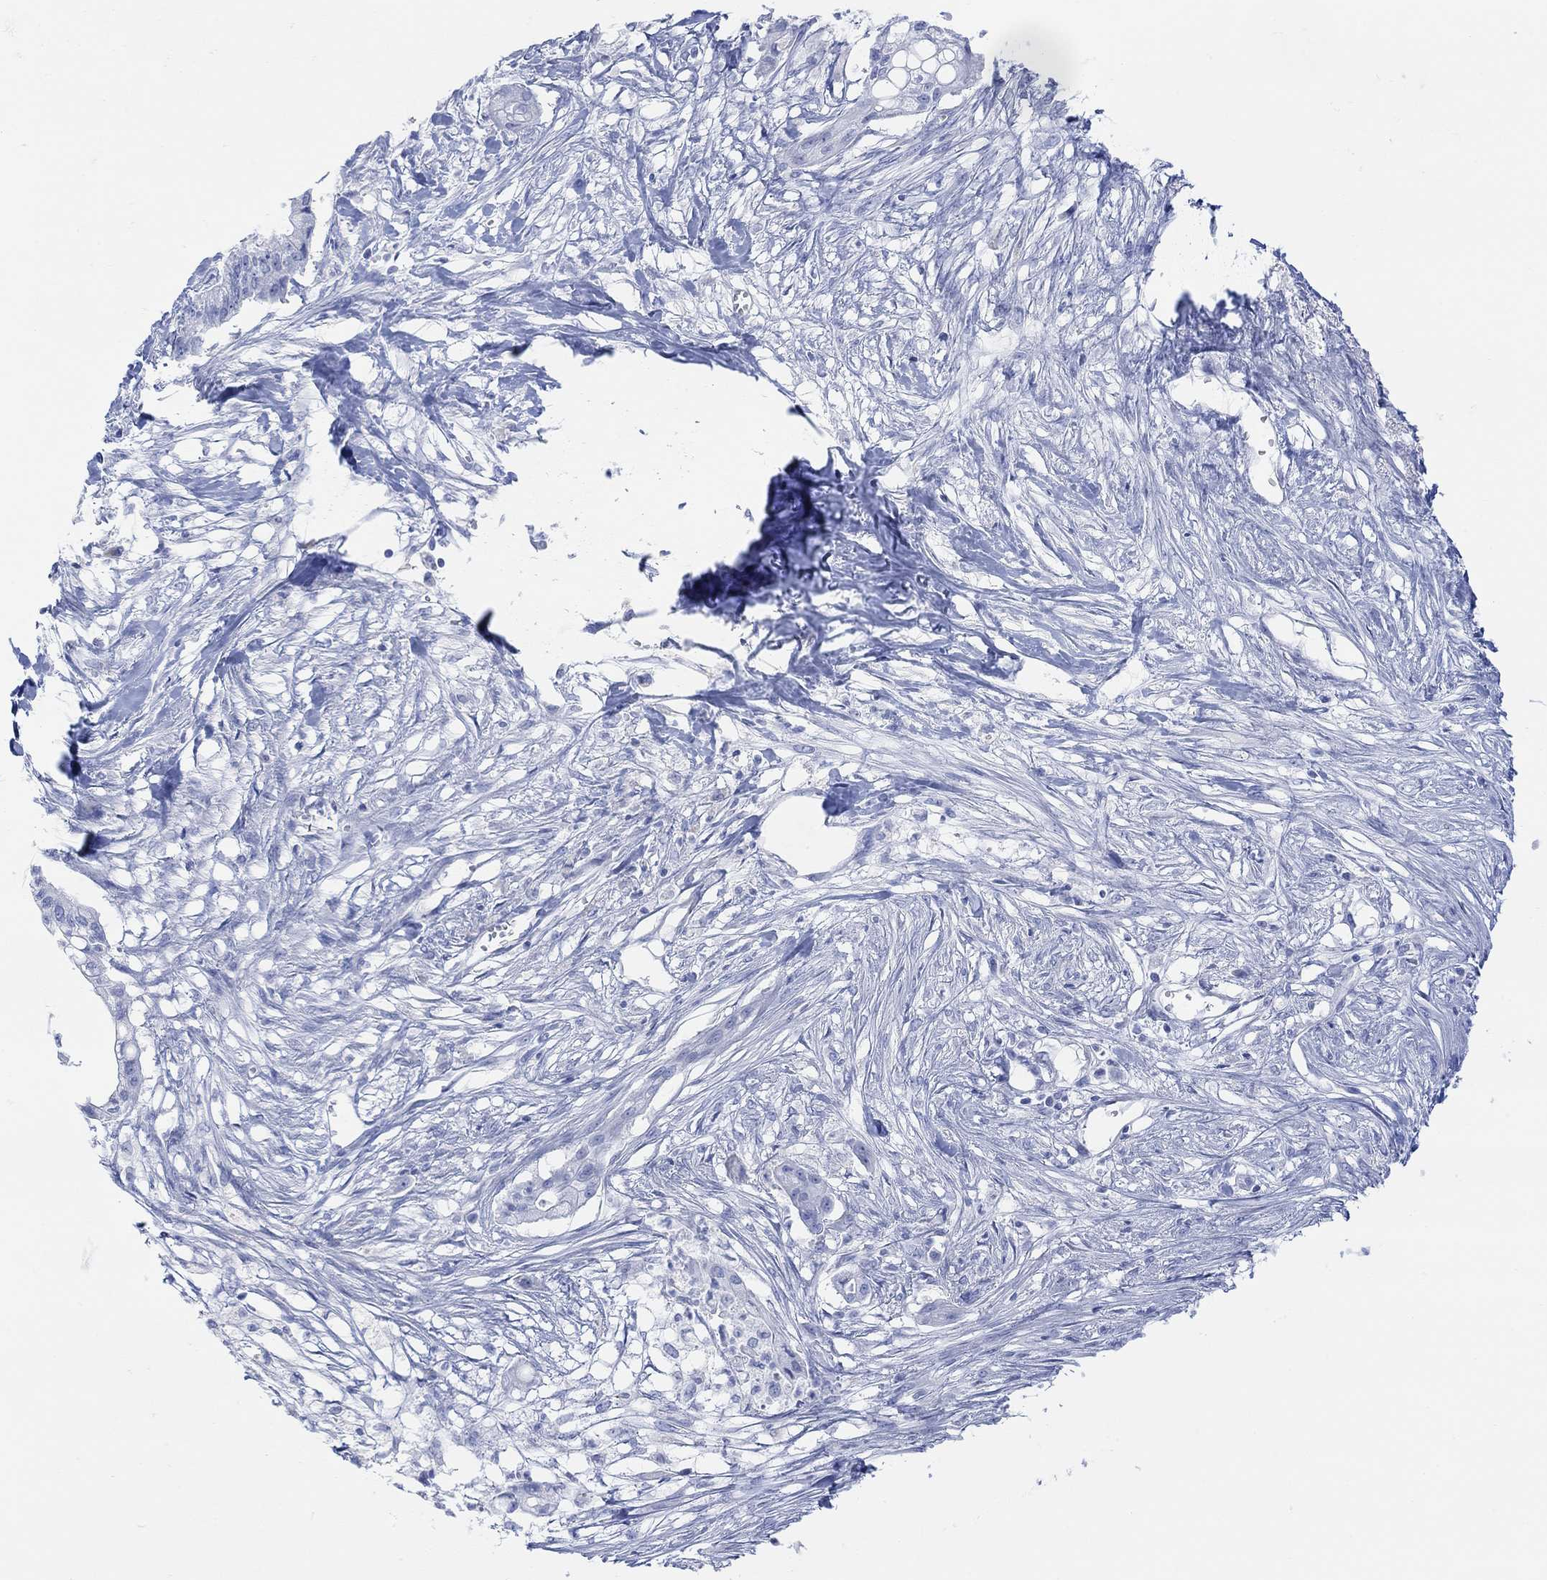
{"staining": {"intensity": "negative", "quantity": "none", "location": "none"}, "tissue": "pancreatic cancer", "cell_type": "Tumor cells", "image_type": "cancer", "snomed": [{"axis": "morphology", "description": "Normal tissue, NOS"}, {"axis": "morphology", "description": "Adenocarcinoma, NOS"}, {"axis": "topography", "description": "Pancreas"}], "caption": "Pancreatic adenocarcinoma stained for a protein using IHC demonstrates no staining tumor cells.", "gene": "GNG13", "patient": {"sex": "female", "age": 58}}